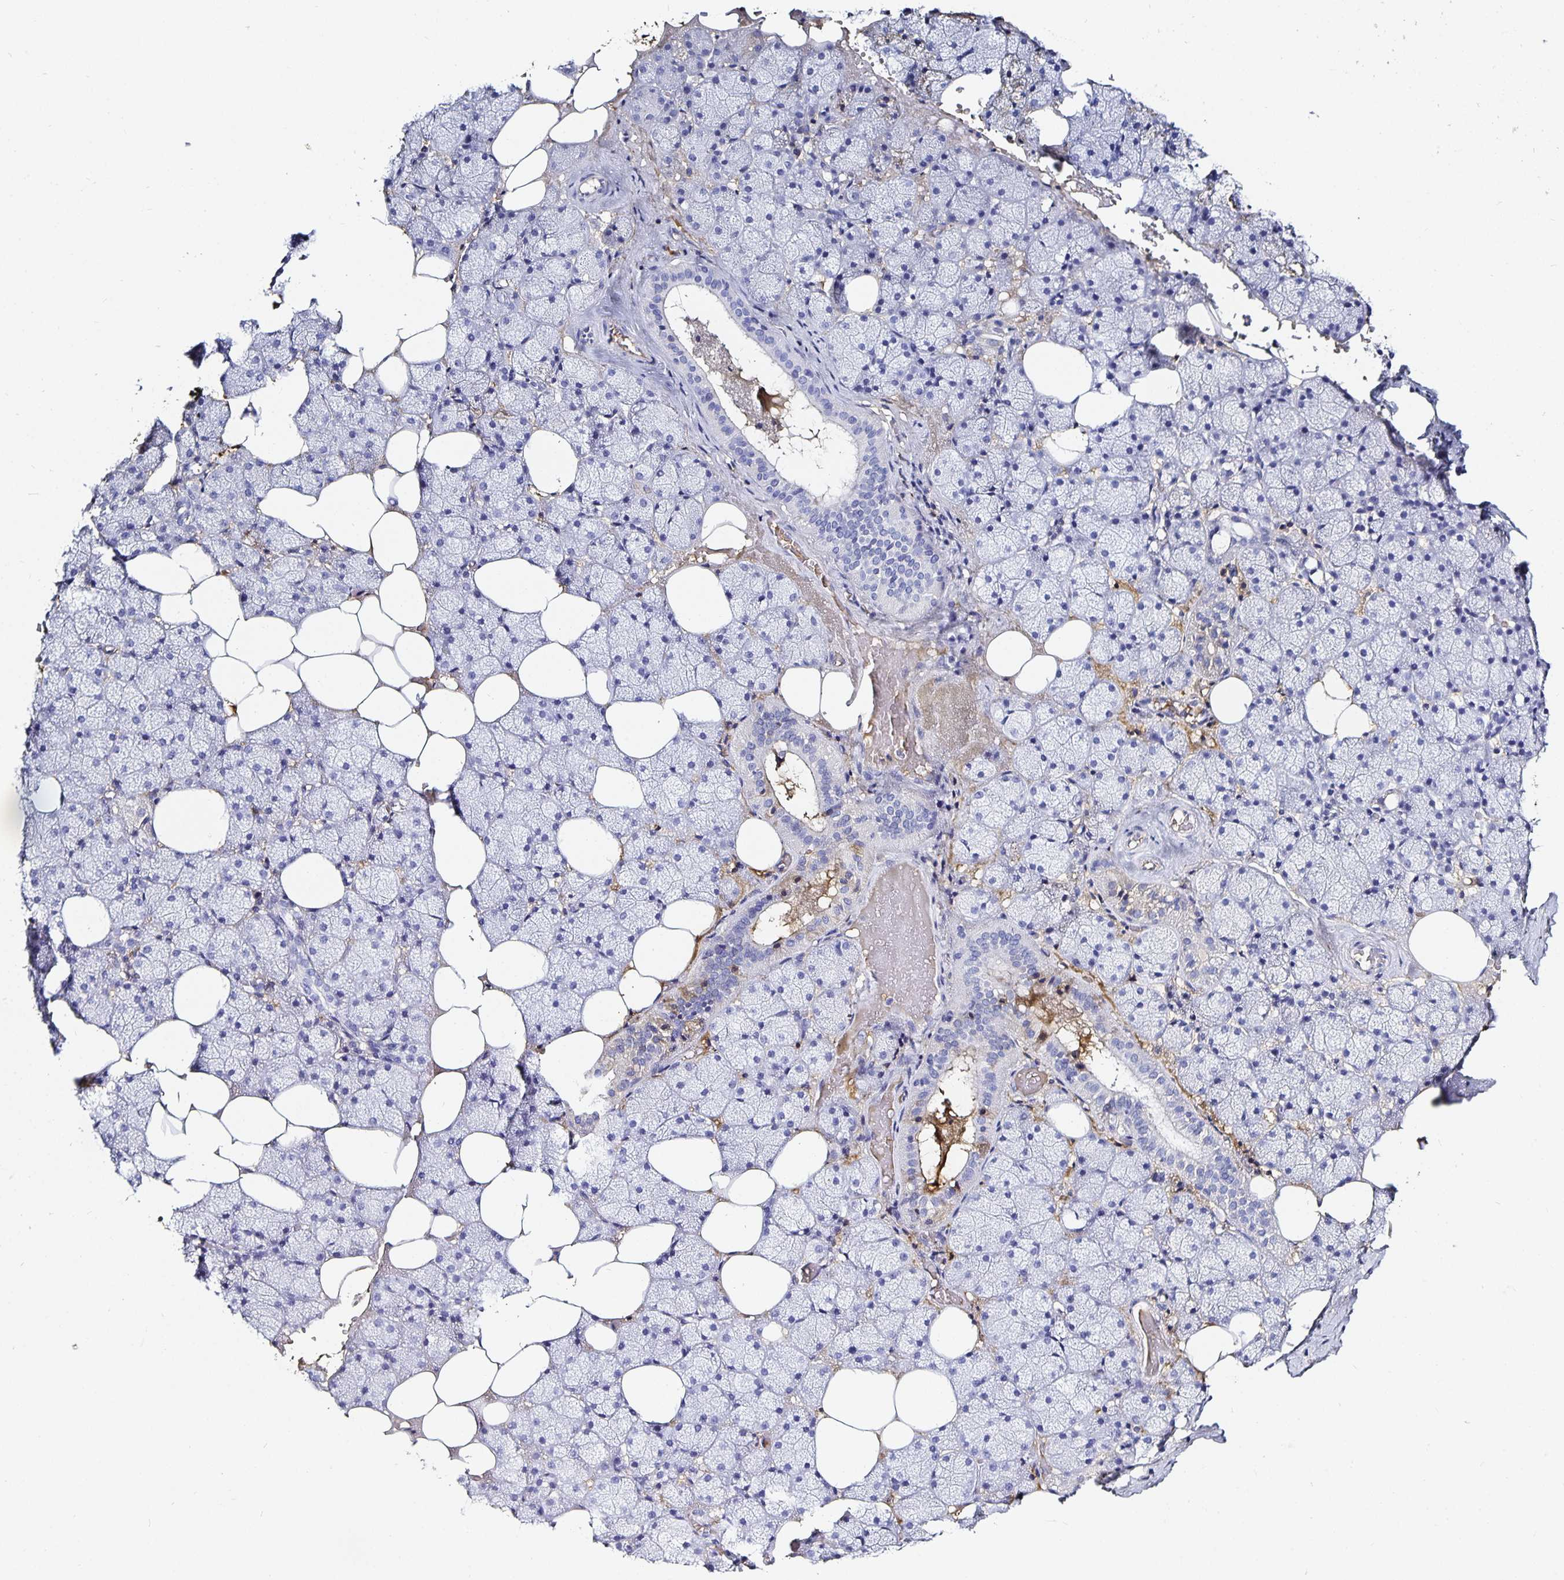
{"staining": {"intensity": "negative", "quantity": "none", "location": "none"}, "tissue": "salivary gland", "cell_type": "Glandular cells", "image_type": "normal", "snomed": [{"axis": "morphology", "description": "Normal tissue, NOS"}, {"axis": "topography", "description": "Salivary gland"}], "caption": "Immunohistochemistry of normal salivary gland shows no staining in glandular cells. Brightfield microscopy of immunohistochemistry stained with DAB (brown) and hematoxylin (blue), captured at high magnification.", "gene": "TTR", "patient": {"sex": "male", "age": 38}}